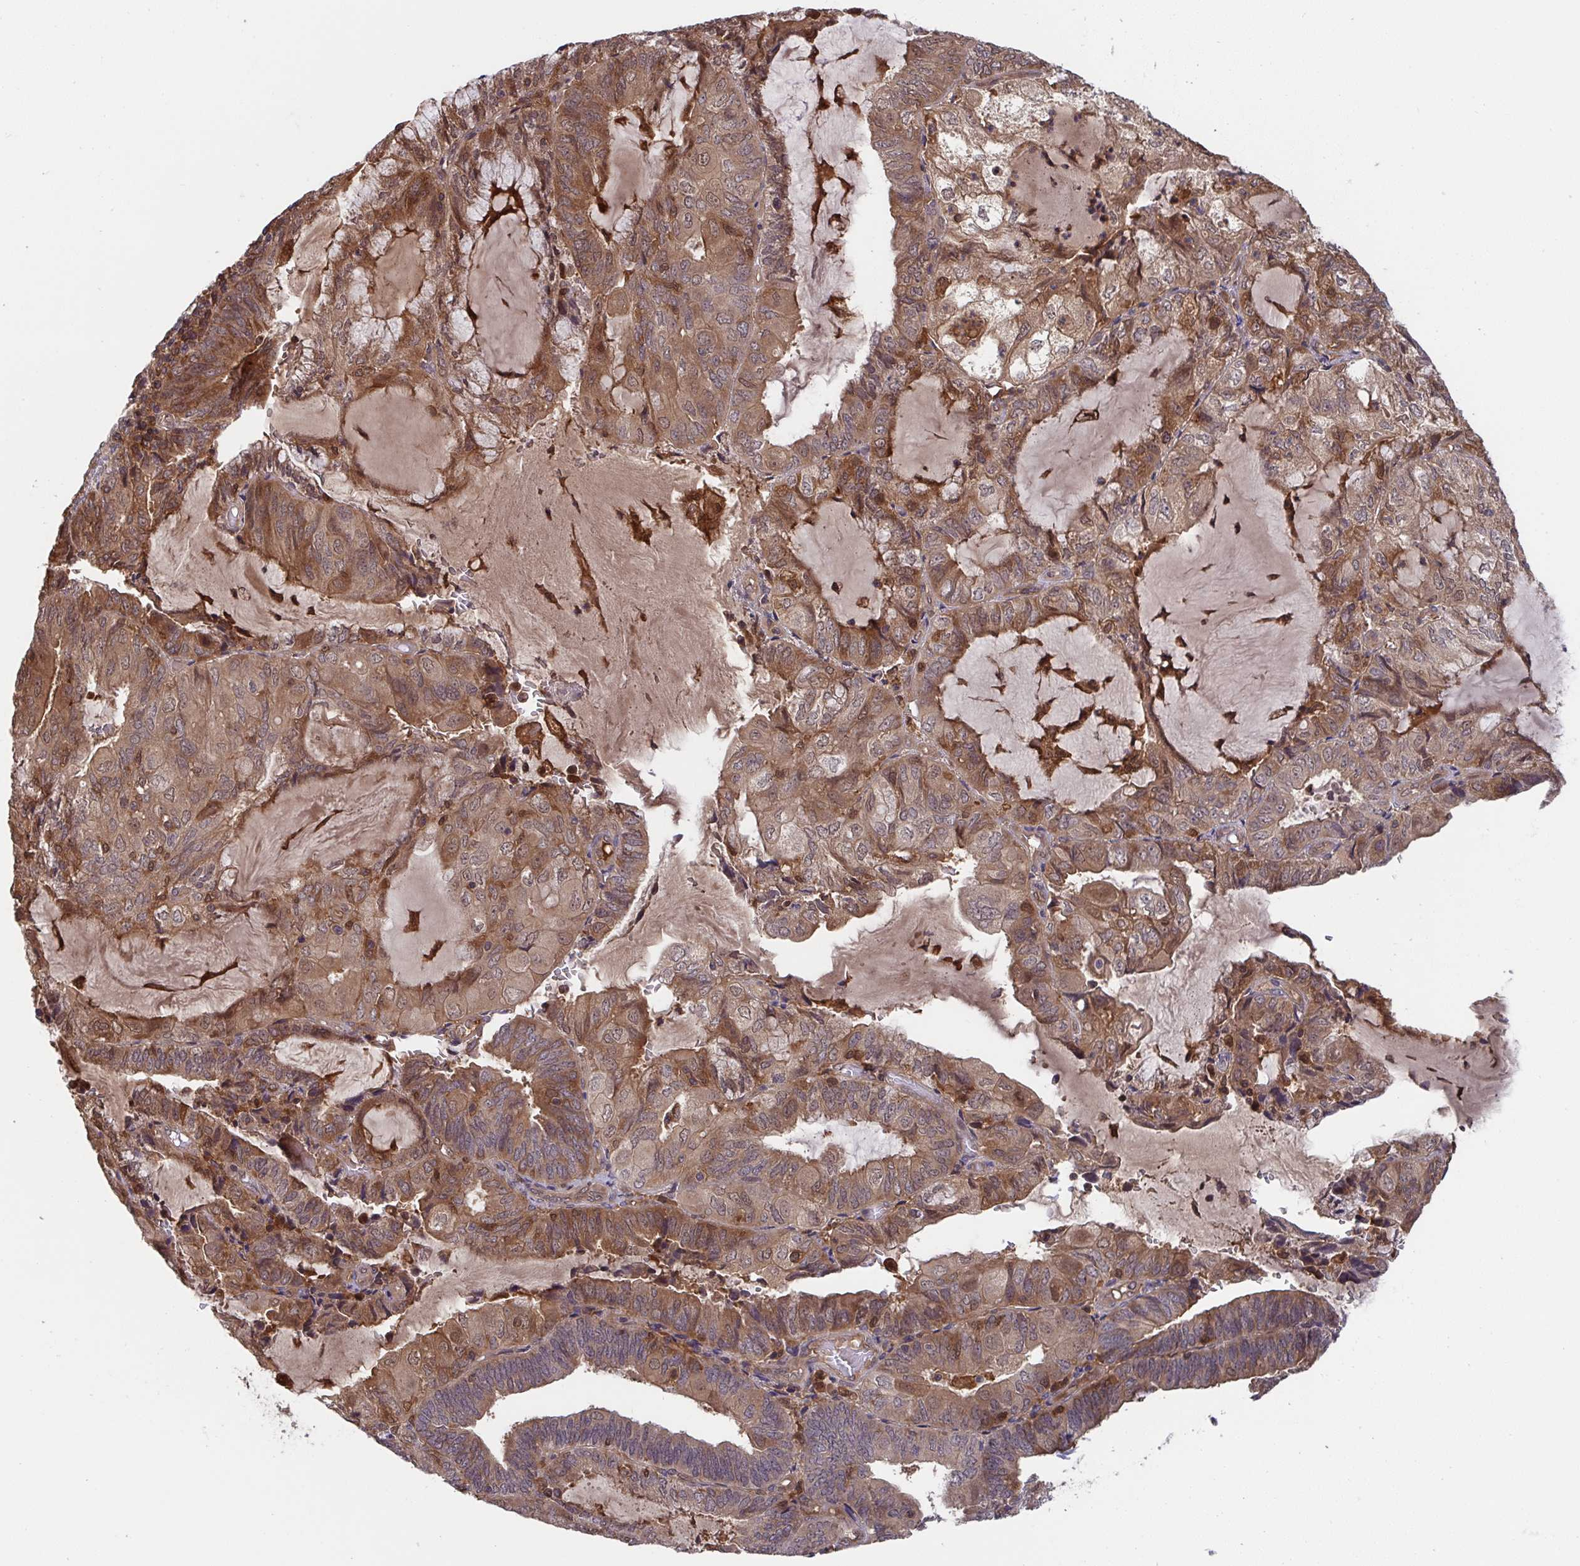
{"staining": {"intensity": "moderate", "quantity": ">75%", "location": "cytoplasmic/membranous,nuclear"}, "tissue": "endometrial cancer", "cell_type": "Tumor cells", "image_type": "cancer", "snomed": [{"axis": "morphology", "description": "Adenocarcinoma, NOS"}, {"axis": "topography", "description": "Endometrium"}], "caption": "Adenocarcinoma (endometrial) was stained to show a protein in brown. There is medium levels of moderate cytoplasmic/membranous and nuclear expression in approximately >75% of tumor cells.", "gene": "TIGAR", "patient": {"sex": "female", "age": 81}}